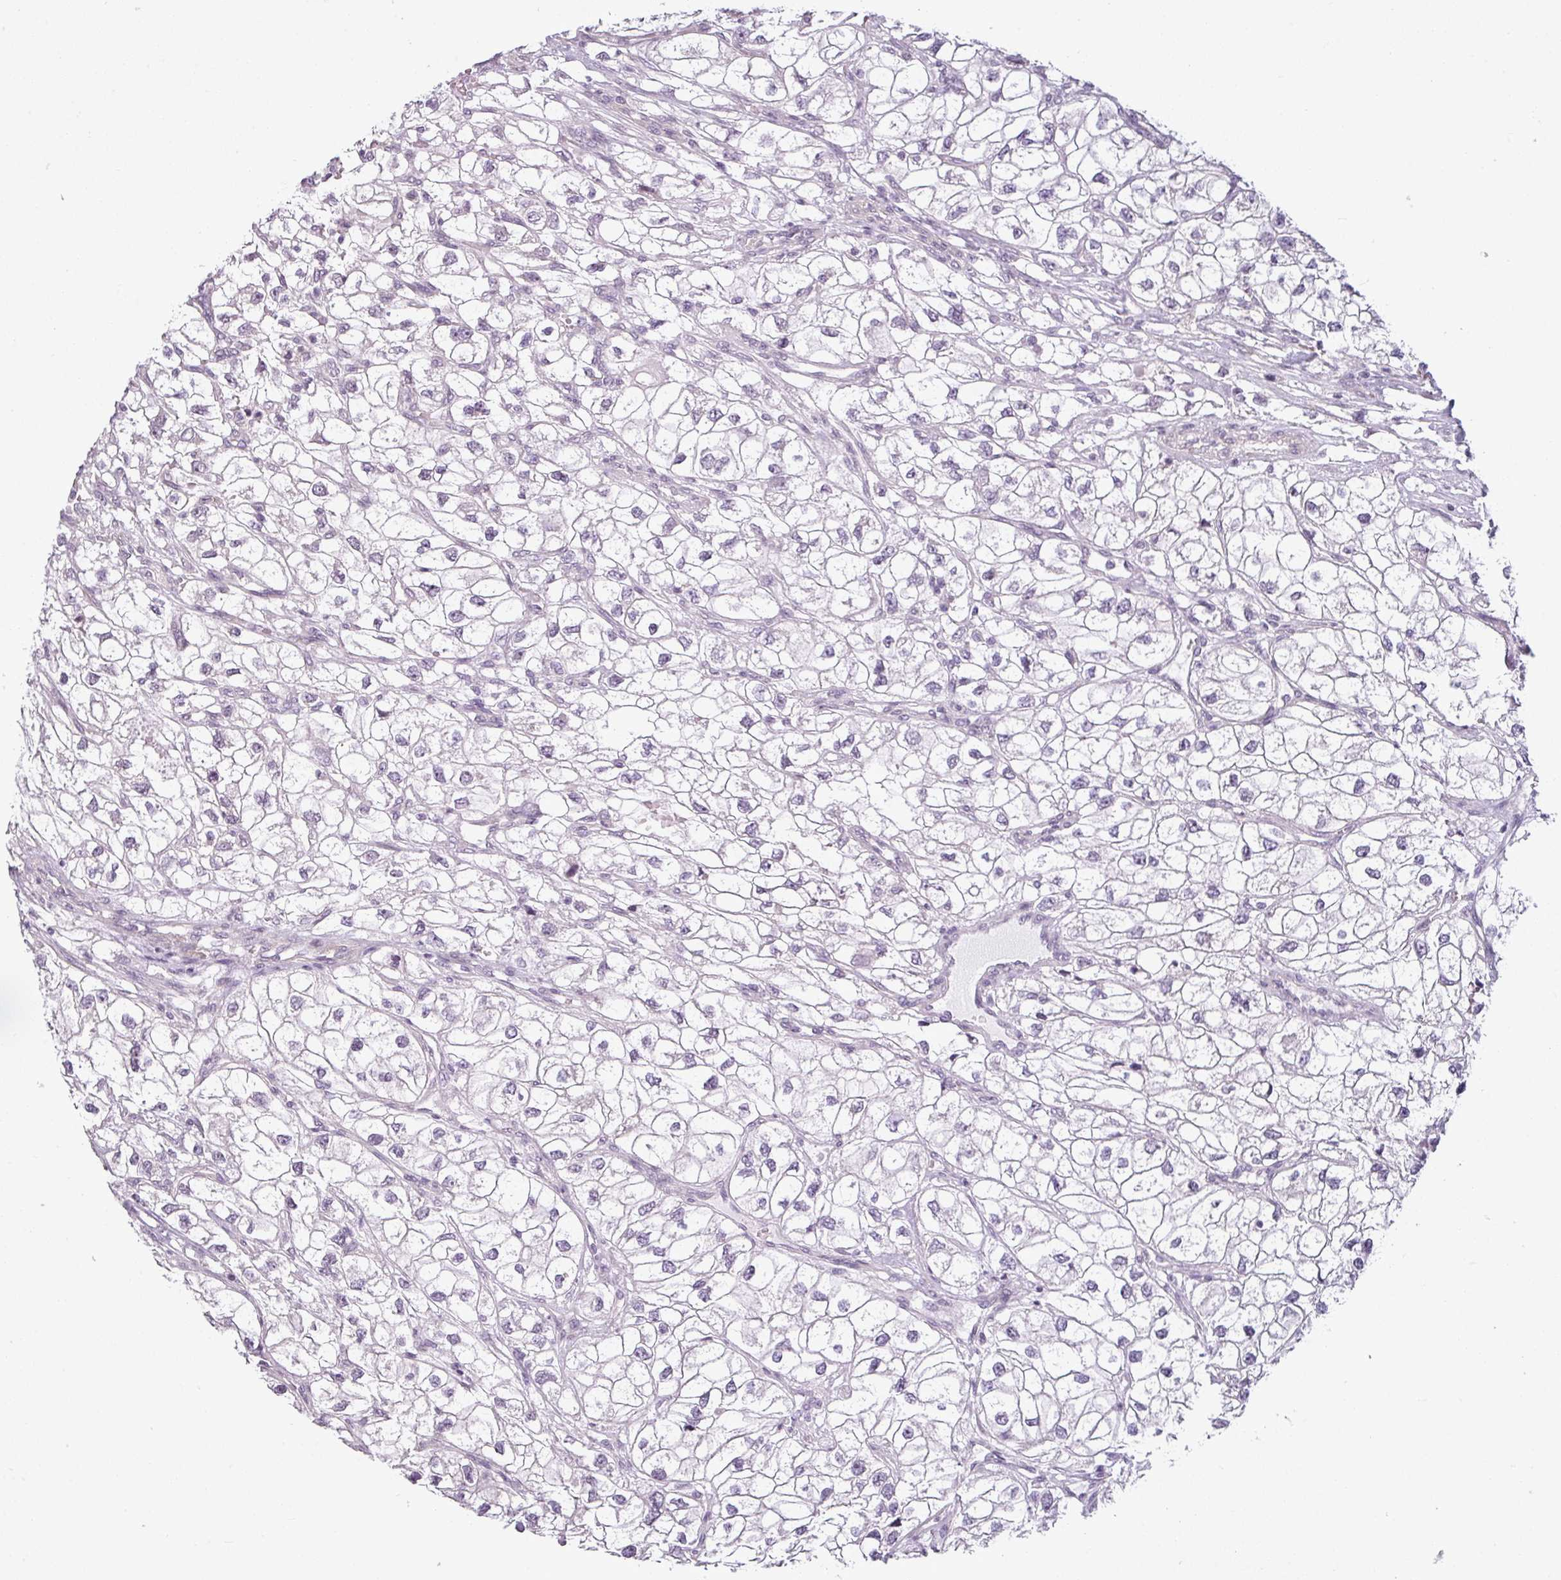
{"staining": {"intensity": "negative", "quantity": "none", "location": "none"}, "tissue": "renal cancer", "cell_type": "Tumor cells", "image_type": "cancer", "snomed": [{"axis": "morphology", "description": "Adenocarcinoma, NOS"}, {"axis": "topography", "description": "Kidney"}], "caption": "Renal cancer stained for a protein using immunohistochemistry (IHC) exhibits no positivity tumor cells.", "gene": "OR52D1", "patient": {"sex": "male", "age": 59}}